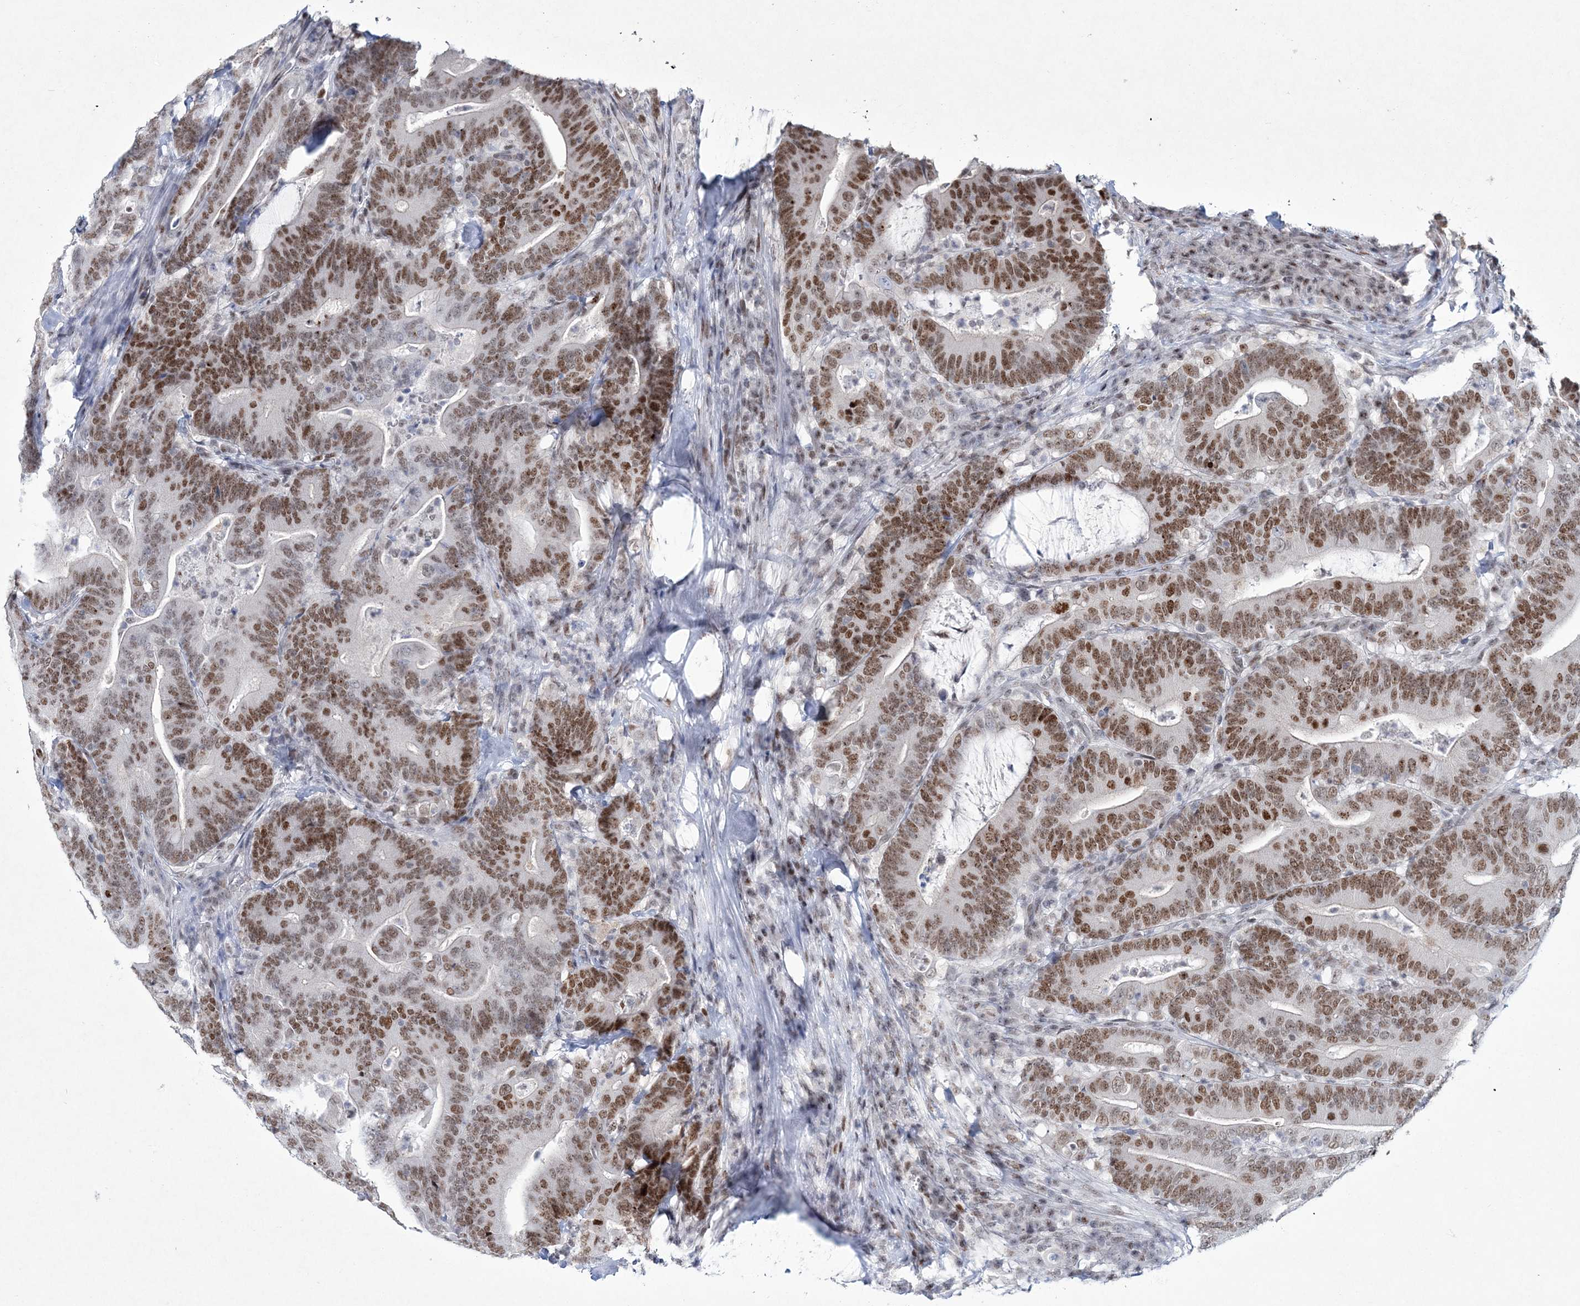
{"staining": {"intensity": "moderate", "quantity": ">75%", "location": "nuclear"}, "tissue": "colorectal cancer", "cell_type": "Tumor cells", "image_type": "cancer", "snomed": [{"axis": "morphology", "description": "Adenocarcinoma, NOS"}, {"axis": "topography", "description": "Colon"}], "caption": "Immunohistochemical staining of colorectal cancer demonstrates moderate nuclear protein expression in approximately >75% of tumor cells.", "gene": "LRRFIP2", "patient": {"sex": "female", "age": 66}}